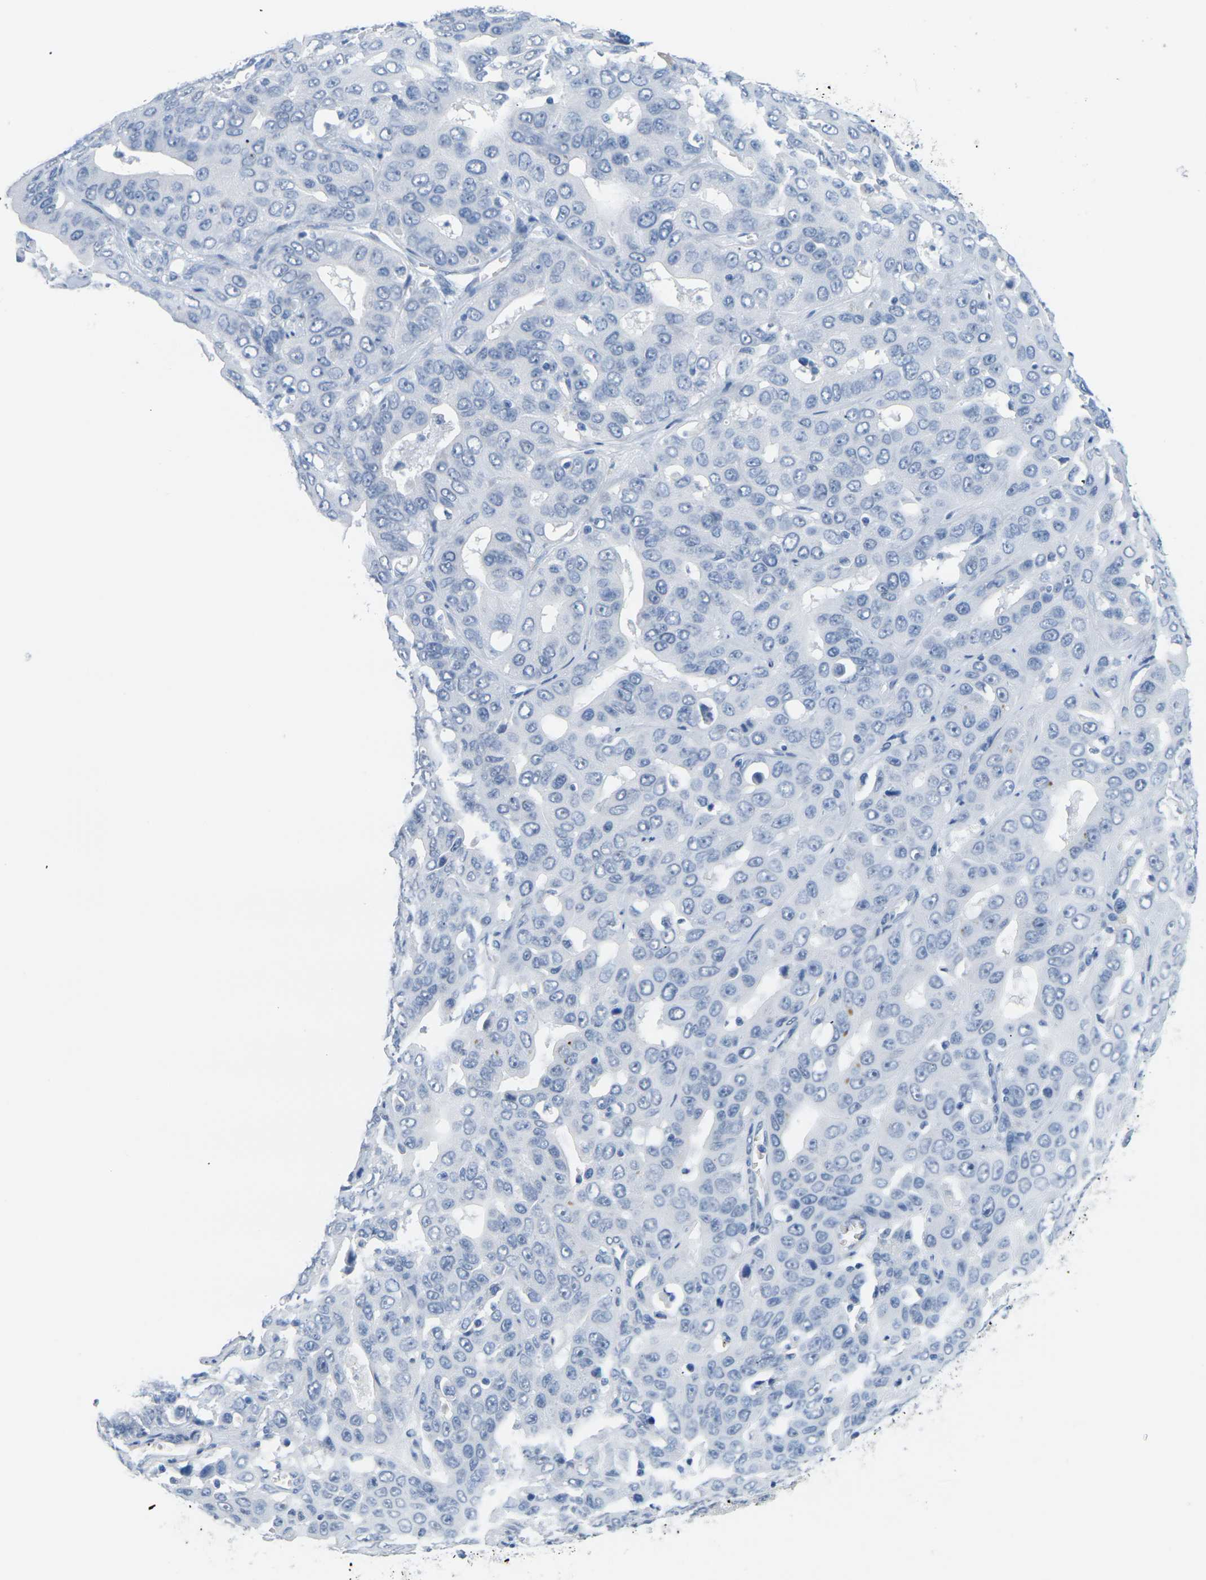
{"staining": {"intensity": "negative", "quantity": "none", "location": "none"}, "tissue": "liver cancer", "cell_type": "Tumor cells", "image_type": "cancer", "snomed": [{"axis": "morphology", "description": "Cholangiocarcinoma"}, {"axis": "topography", "description": "Liver"}], "caption": "This is an immunohistochemistry micrograph of liver cancer. There is no positivity in tumor cells.", "gene": "CTAG1A", "patient": {"sex": "female", "age": 52}}